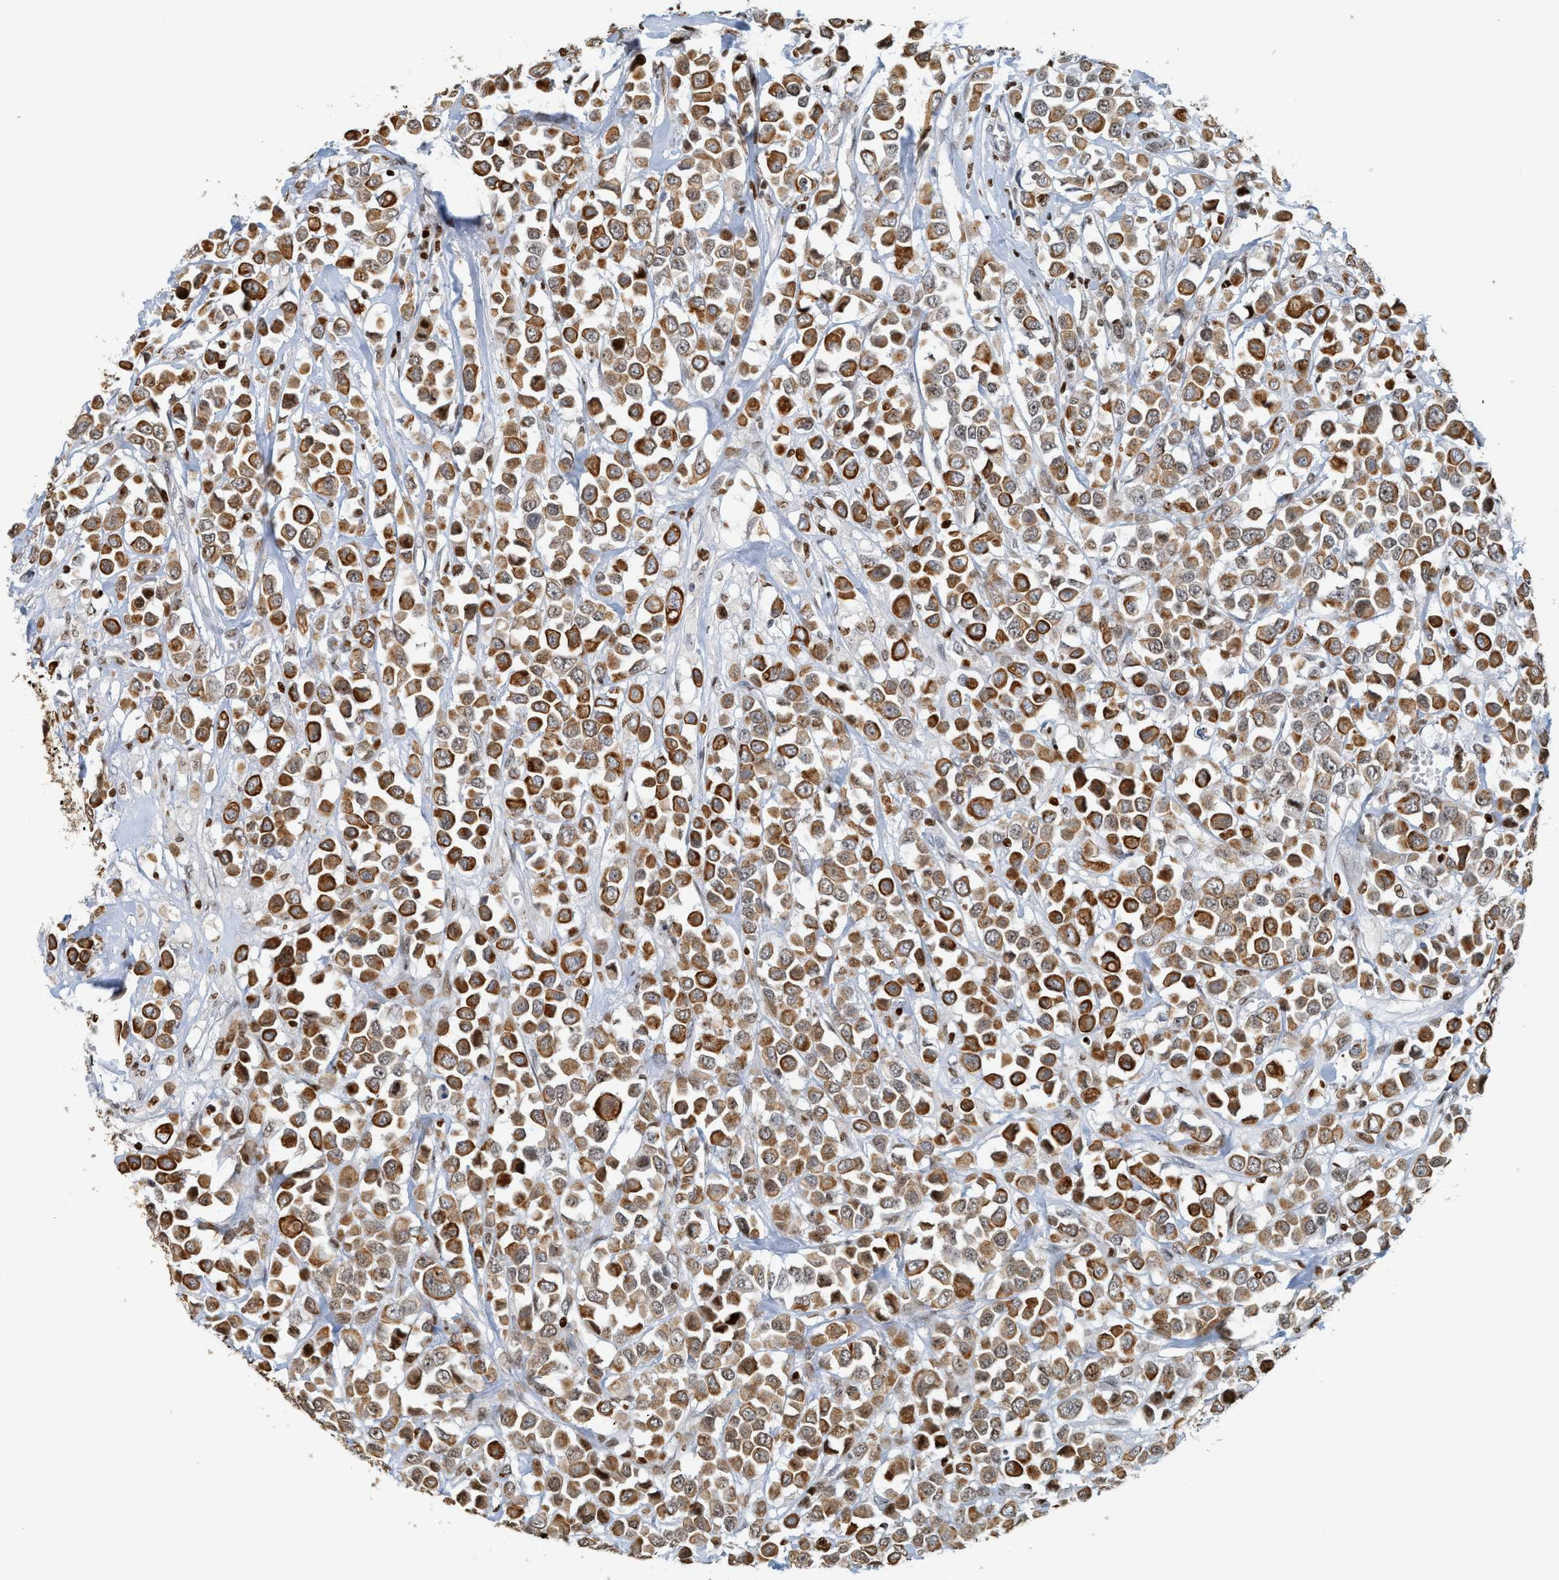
{"staining": {"intensity": "strong", "quantity": ">75%", "location": "cytoplasmic/membranous"}, "tissue": "breast cancer", "cell_type": "Tumor cells", "image_type": "cancer", "snomed": [{"axis": "morphology", "description": "Duct carcinoma"}, {"axis": "topography", "description": "Breast"}], "caption": "There is high levels of strong cytoplasmic/membranous positivity in tumor cells of breast intraductal carcinoma, as demonstrated by immunohistochemical staining (brown color).", "gene": "SH3D19", "patient": {"sex": "female", "age": 61}}